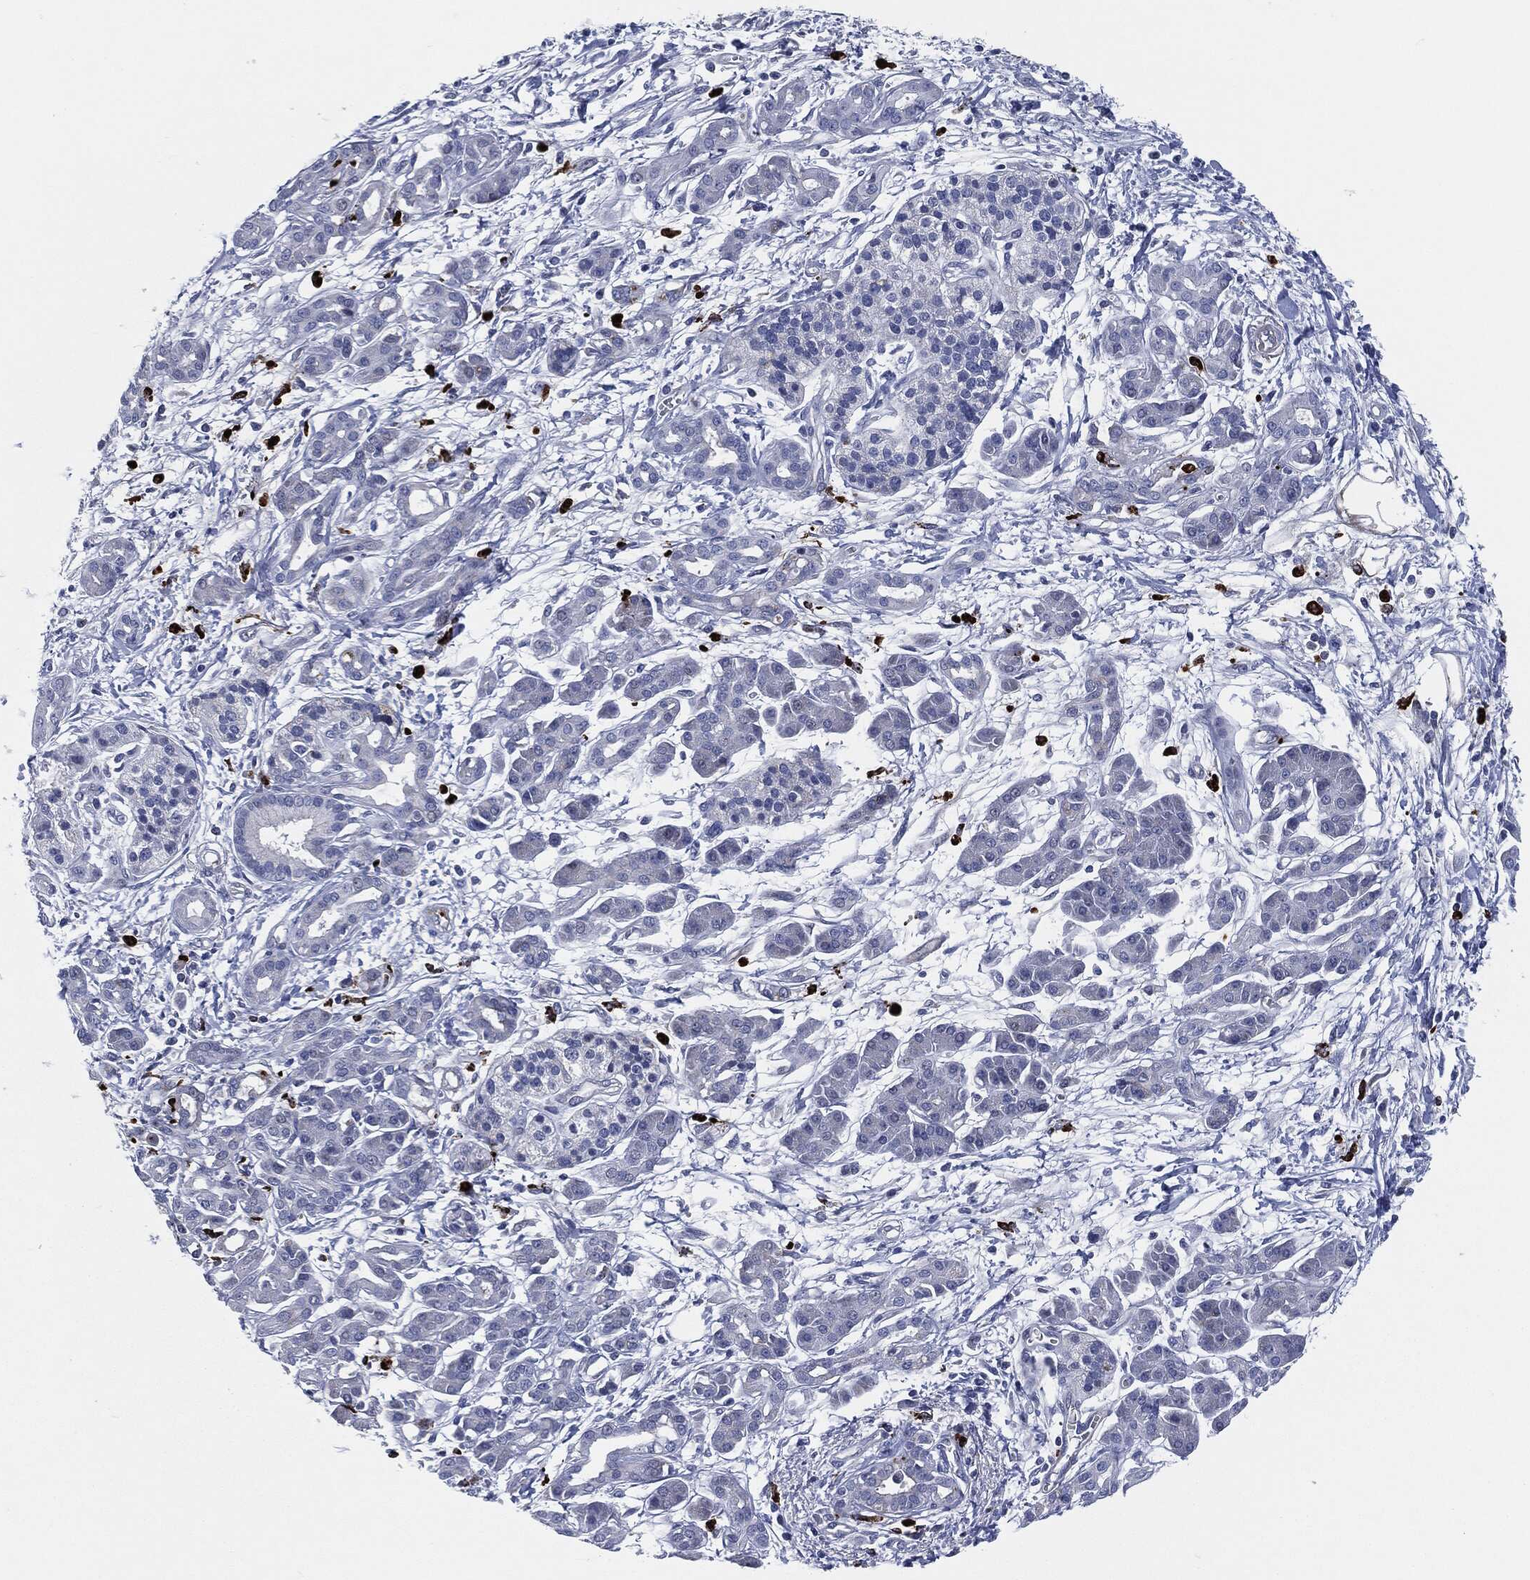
{"staining": {"intensity": "negative", "quantity": "none", "location": "none"}, "tissue": "pancreatic cancer", "cell_type": "Tumor cells", "image_type": "cancer", "snomed": [{"axis": "morphology", "description": "Adenocarcinoma, NOS"}, {"axis": "topography", "description": "Pancreas"}], "caption": "An image of adenocarcinoma (pancreatic) stained for a protein exhibits no brown staining in tumor cells.", "gene": "MPO", "patient": {"sex": "male", "age": 72}}